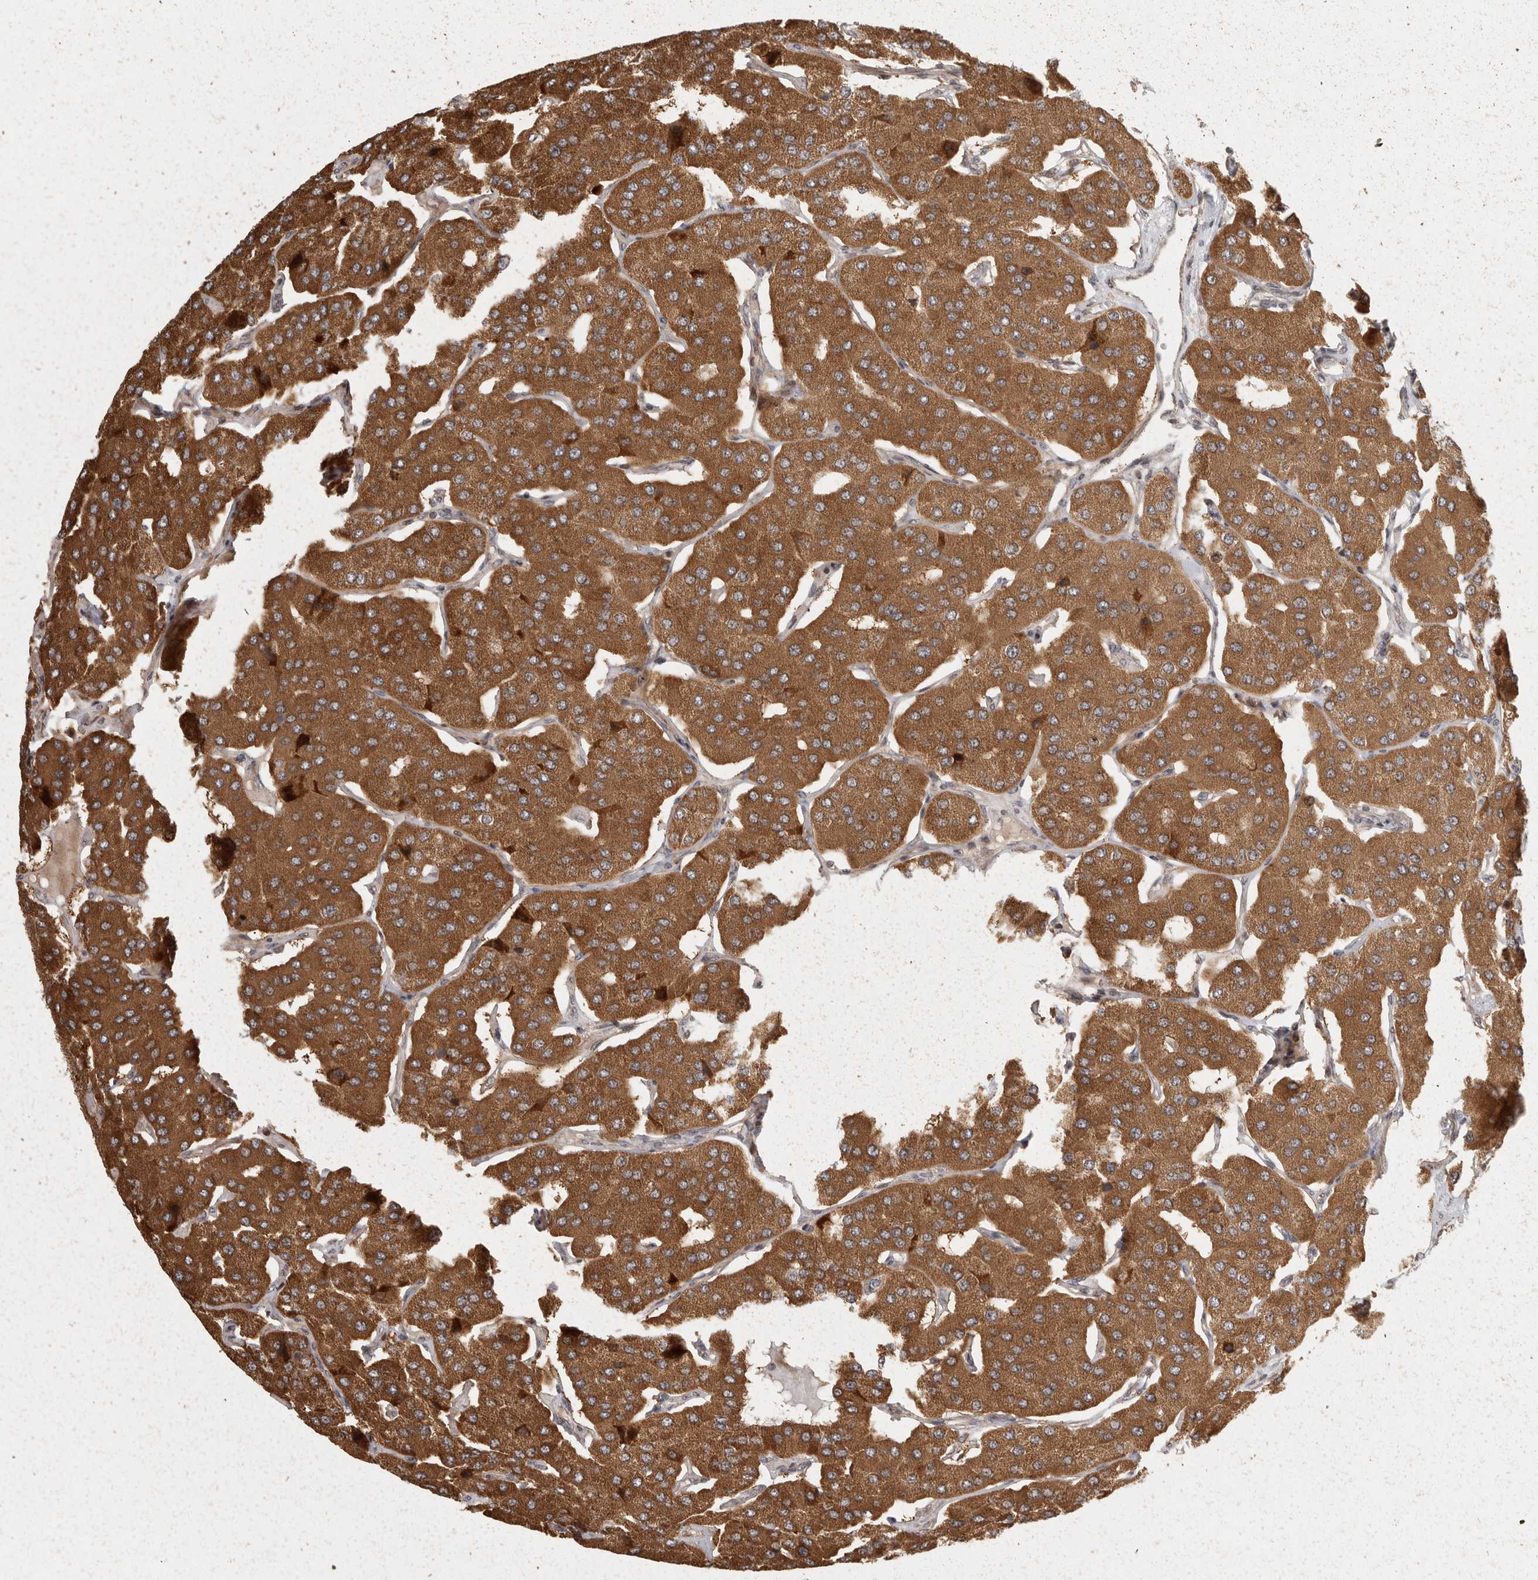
{"staining": {"intensity": "moderate", "quantity": ">75%", "location": "cytoplasmic/membranous"}, "tissue": "parathyroid gland", "cell_type": "Glandular cells", "image_type": "normal", "snomed": [{"axis": "morphology", "description": "Normal tissue, NOS"}, {"axis": "morphology", "description": "Adenoma, NOS"}, {"axis": "topography", "description": "Parathyroid gland"}], "caption": "Glandular cells show medium levels of moderate cytoplasmic/membranous staining in approximately >75% of cells in unremarkable human parathyroid gland. (DAB = brown stain, brightfield microscopy at high magnification).", "gene": "SWT1", "patient": {"sex": "female", "age": 86}}